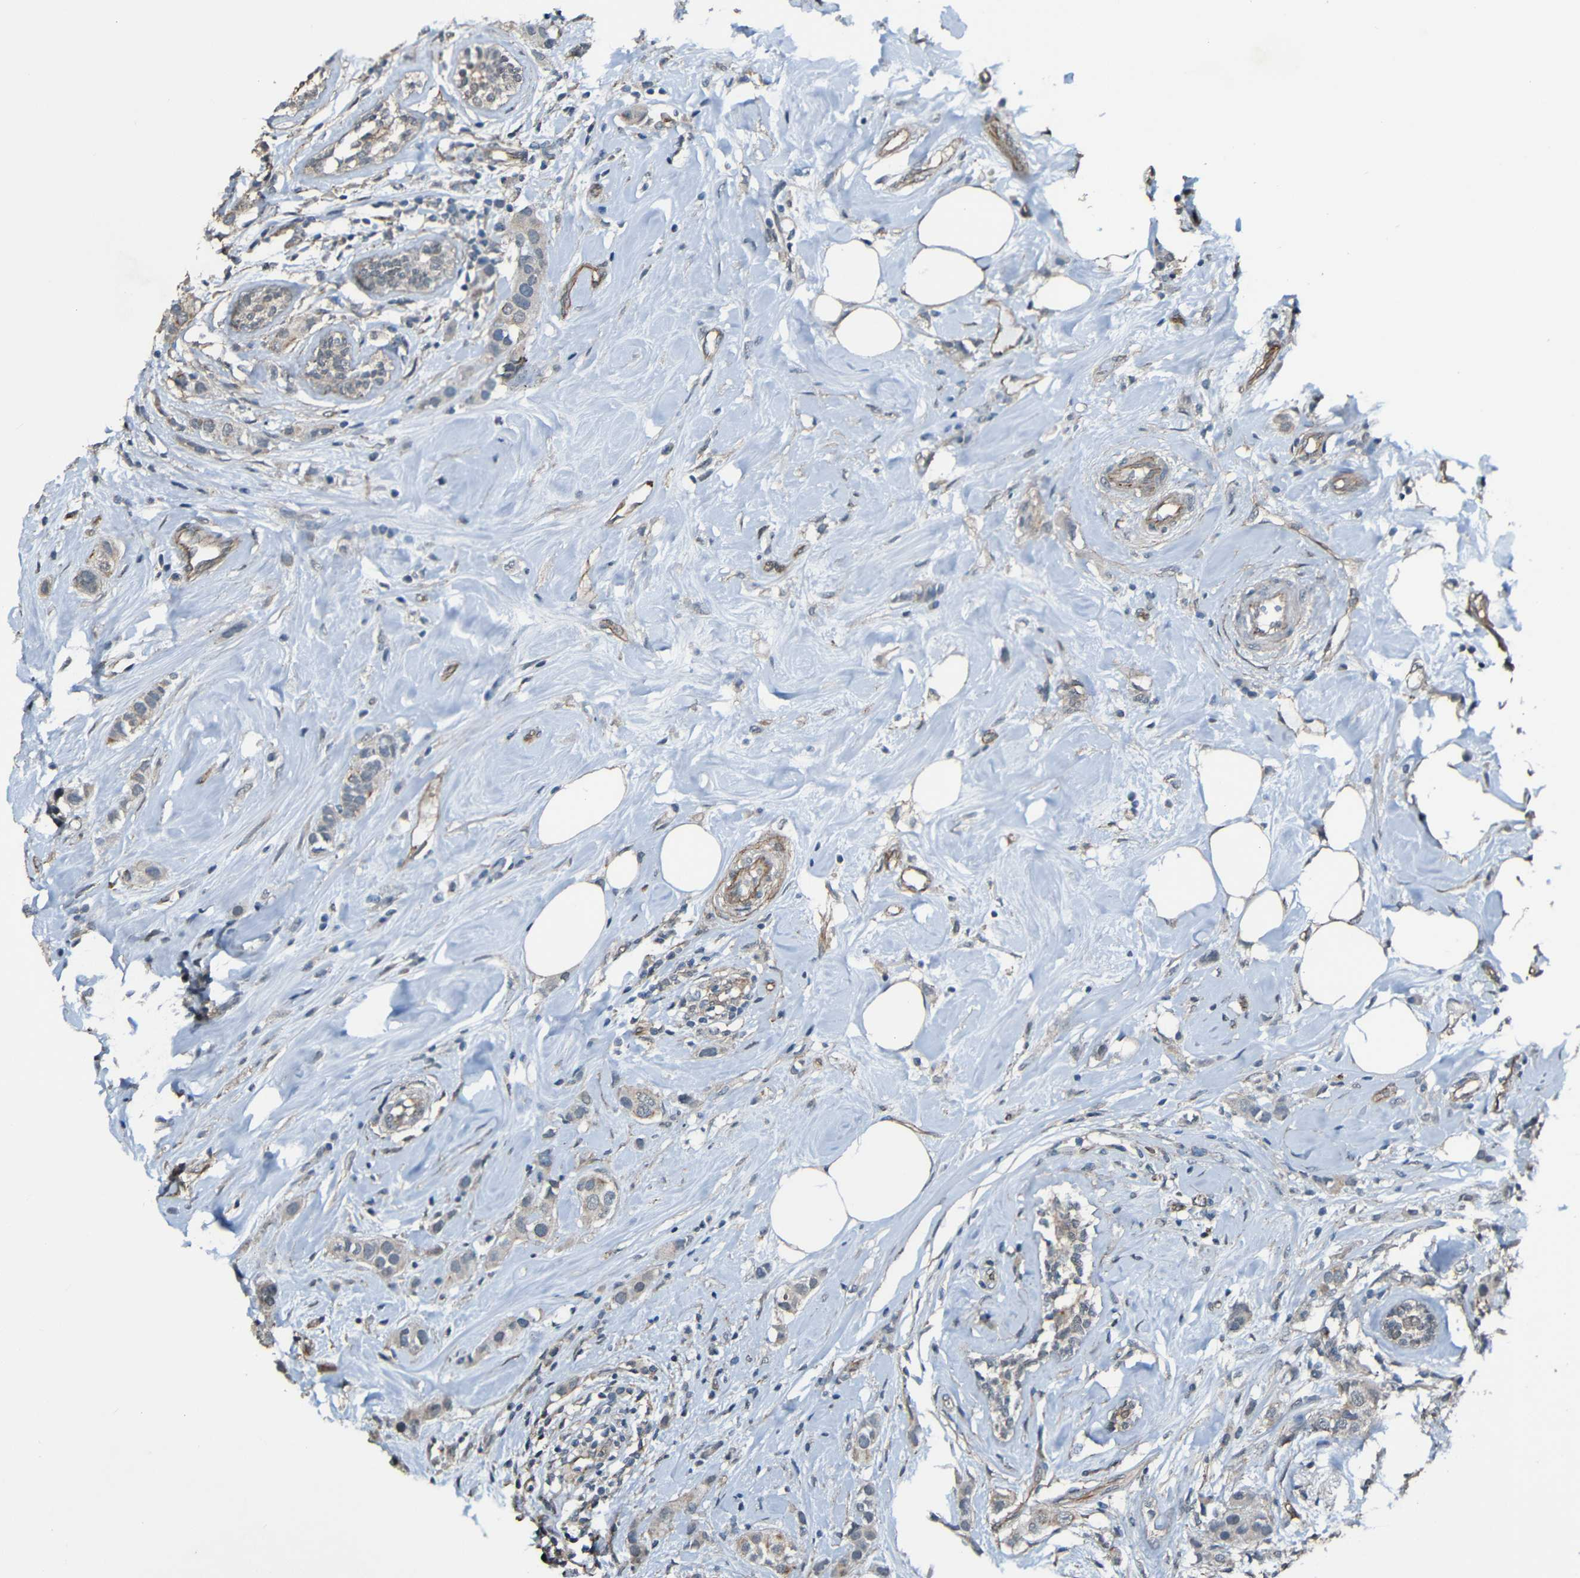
{"staining": {"intensity": "weak", "quantity": ">75%", "location": "cytoplasmic/membranous"}, "tissue": "breast cancer", "cell_type": "Tumor cells", "image_type": "cancer", "snomed": [{"axis": "morphology", "description": "Normal tissue, NOS"}, {"axis": "morphology", "description": "Duct carcinoma"}, {"axis": "topography", "description": "Breast"}], "caption": "DAB immunohistochemical staining of breast cancer exhibits weak cytoplasmic/membranous protein expression in approximately >75% of tumor cells. The staining was performed using DAB, with brown indicating positive protein expression. Nuclei are stained blue with hematoxylin.", "gene": "LGR5", "patient": {"sex": "female", "age": 50}}